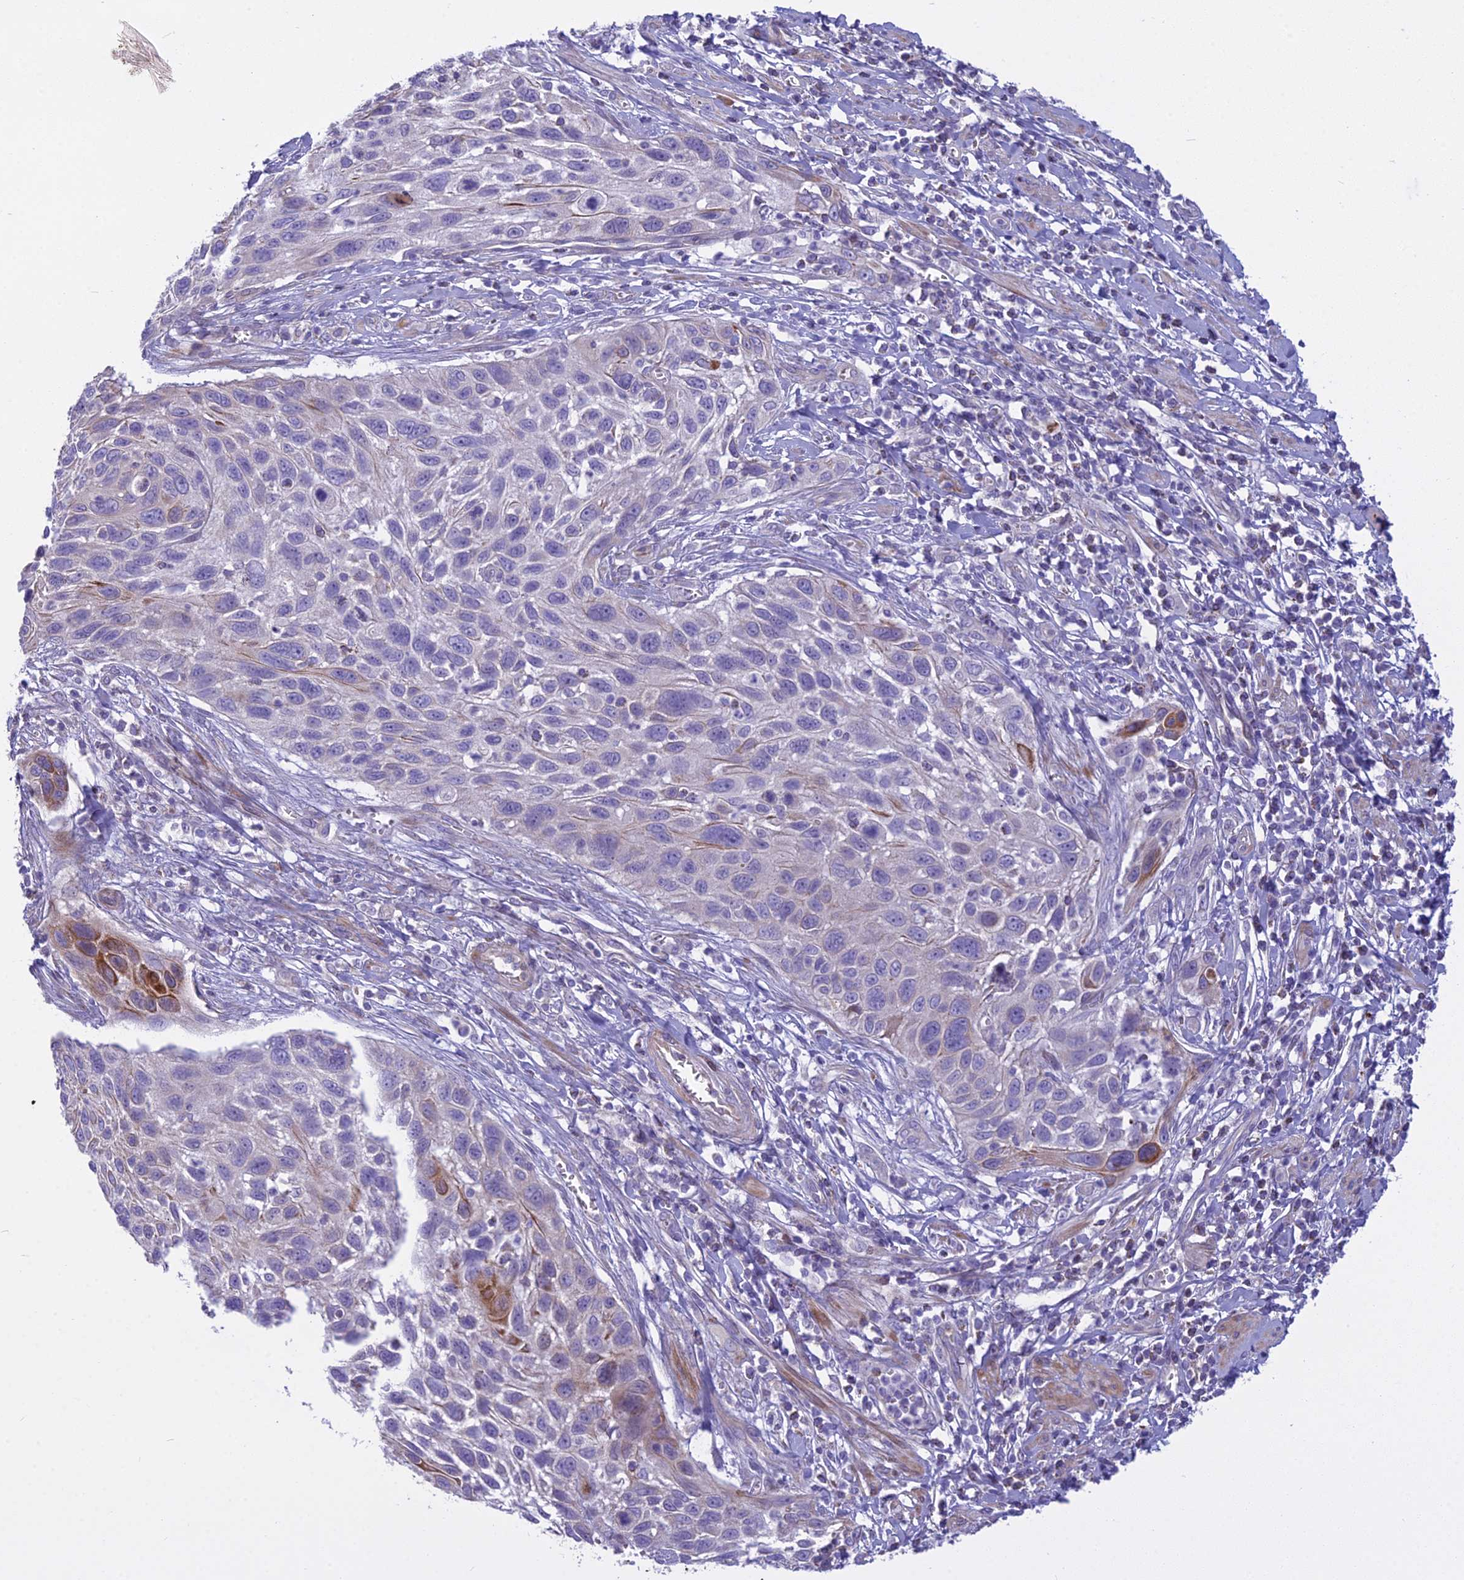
{"staining": {"intensity": "moderate", "quantity": "<25%", "location": "cytoplasmic/membranous"}, "tissue": "cervical cancer", "cell_type": "Tumor cells", "image_type": "cancer", "snomed": [{"axis": "morphology", "description": "Squamous cell carcinoma, NOS"}, {"axis": "topography", "description": "Cervix"}], "caption": "Immunohistochemistry (DAB (3,3'-diaminobenzidine)) staining of human cervical cancer (squamous cell carcinoma) displays moderate cytoplasmic/membranous protein expression in about <25% of tumor cells.", "gene": "PCDHB14", "patient": {"sex": "female", "age": 70}}